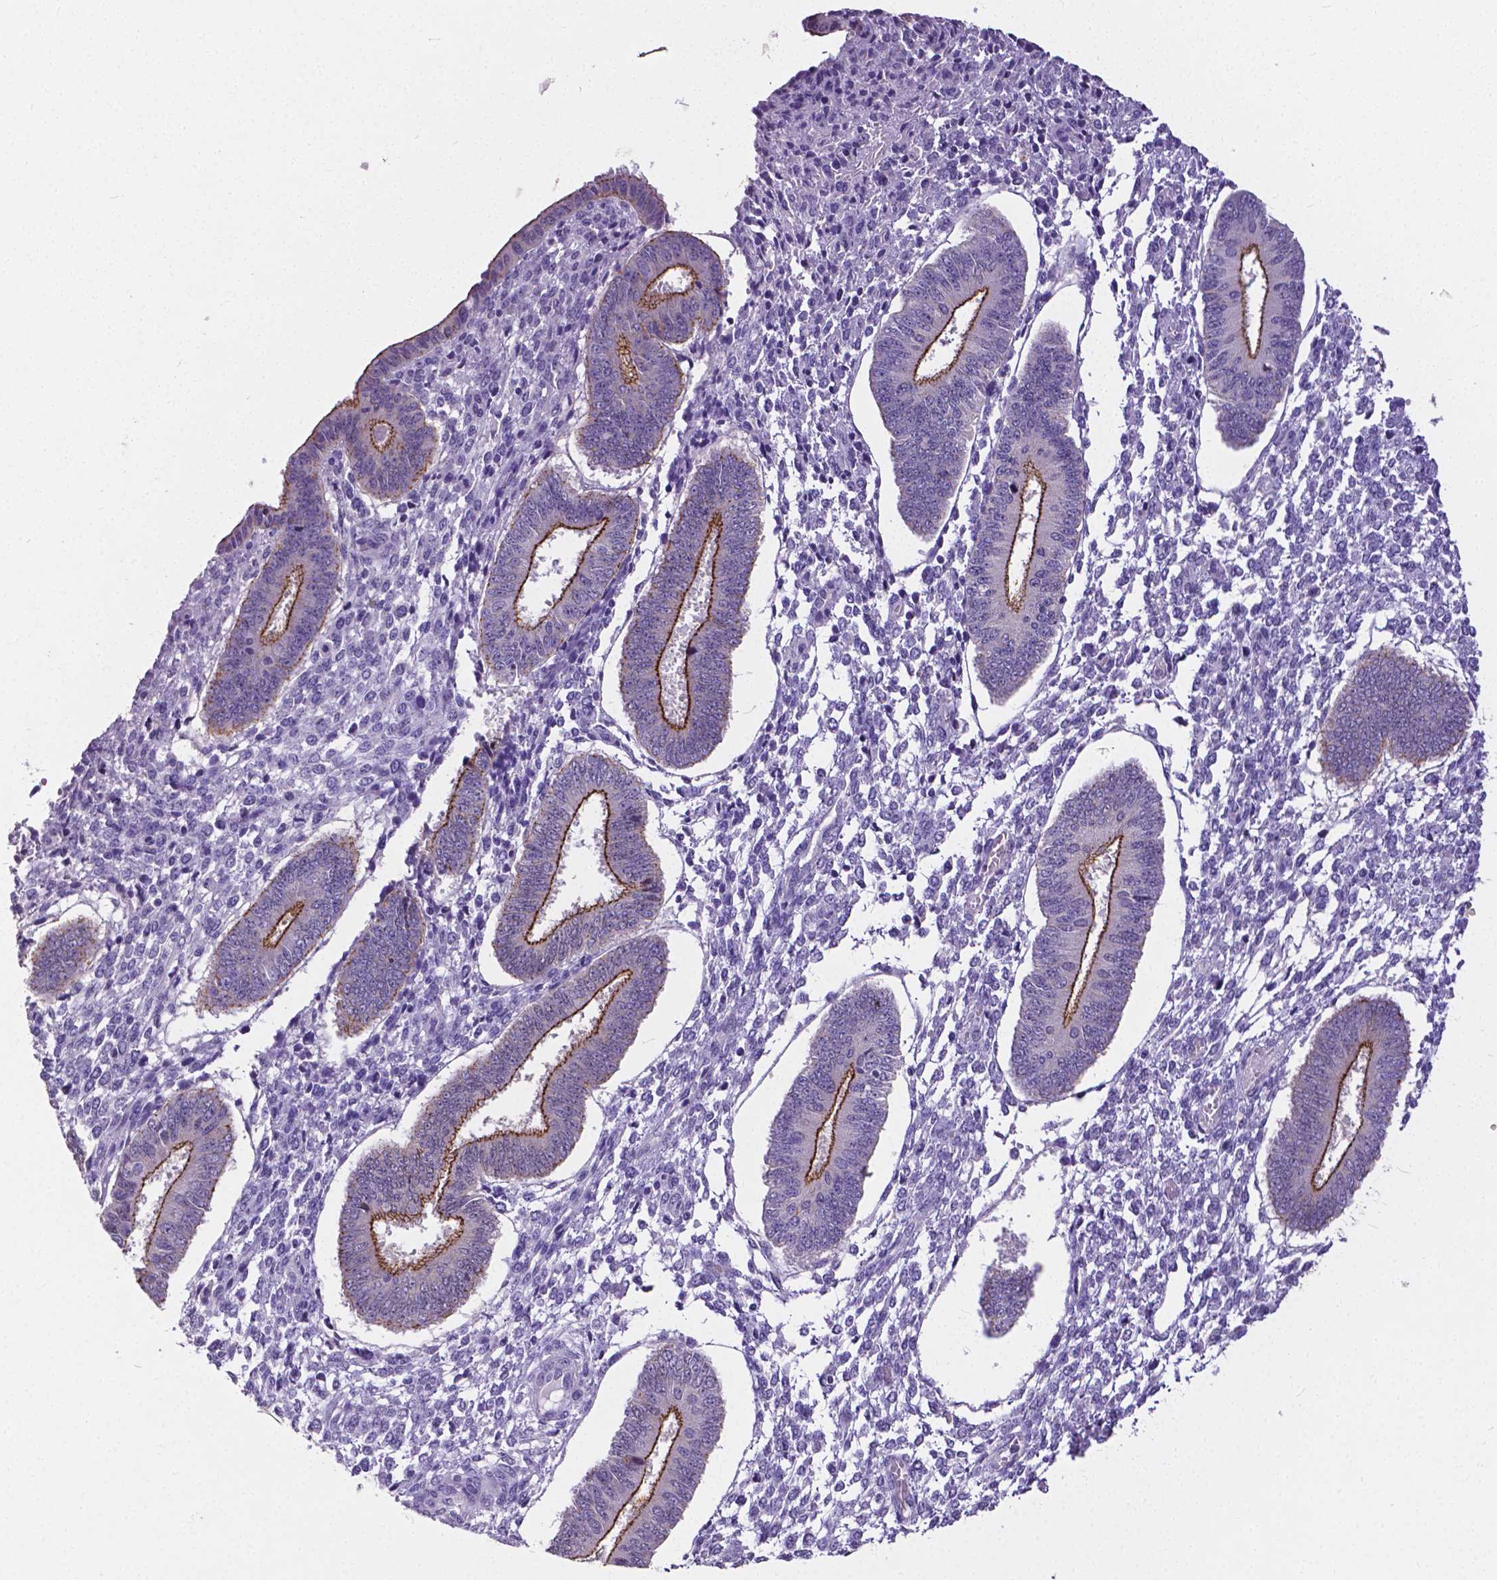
{"staining": {"intensity": "negative", "quantity": "none", "location": "none"}, "tissue": "endometrium", "cell_type": "Cells in endometrial stroma", "image_type": "normal", "snomed": [{"axis": "morphology", "description": "Normal tissue, NOS"}, {"axis": "topography", "description": "Endometrium"}], "caption": "Immunohistochemistry image of benign endometrium stained for a protein (brown), which exhibits no staining in cells in endometrial stroma.", "gene": "OCLN", "patient": {"sex": "female", "age": 42}}